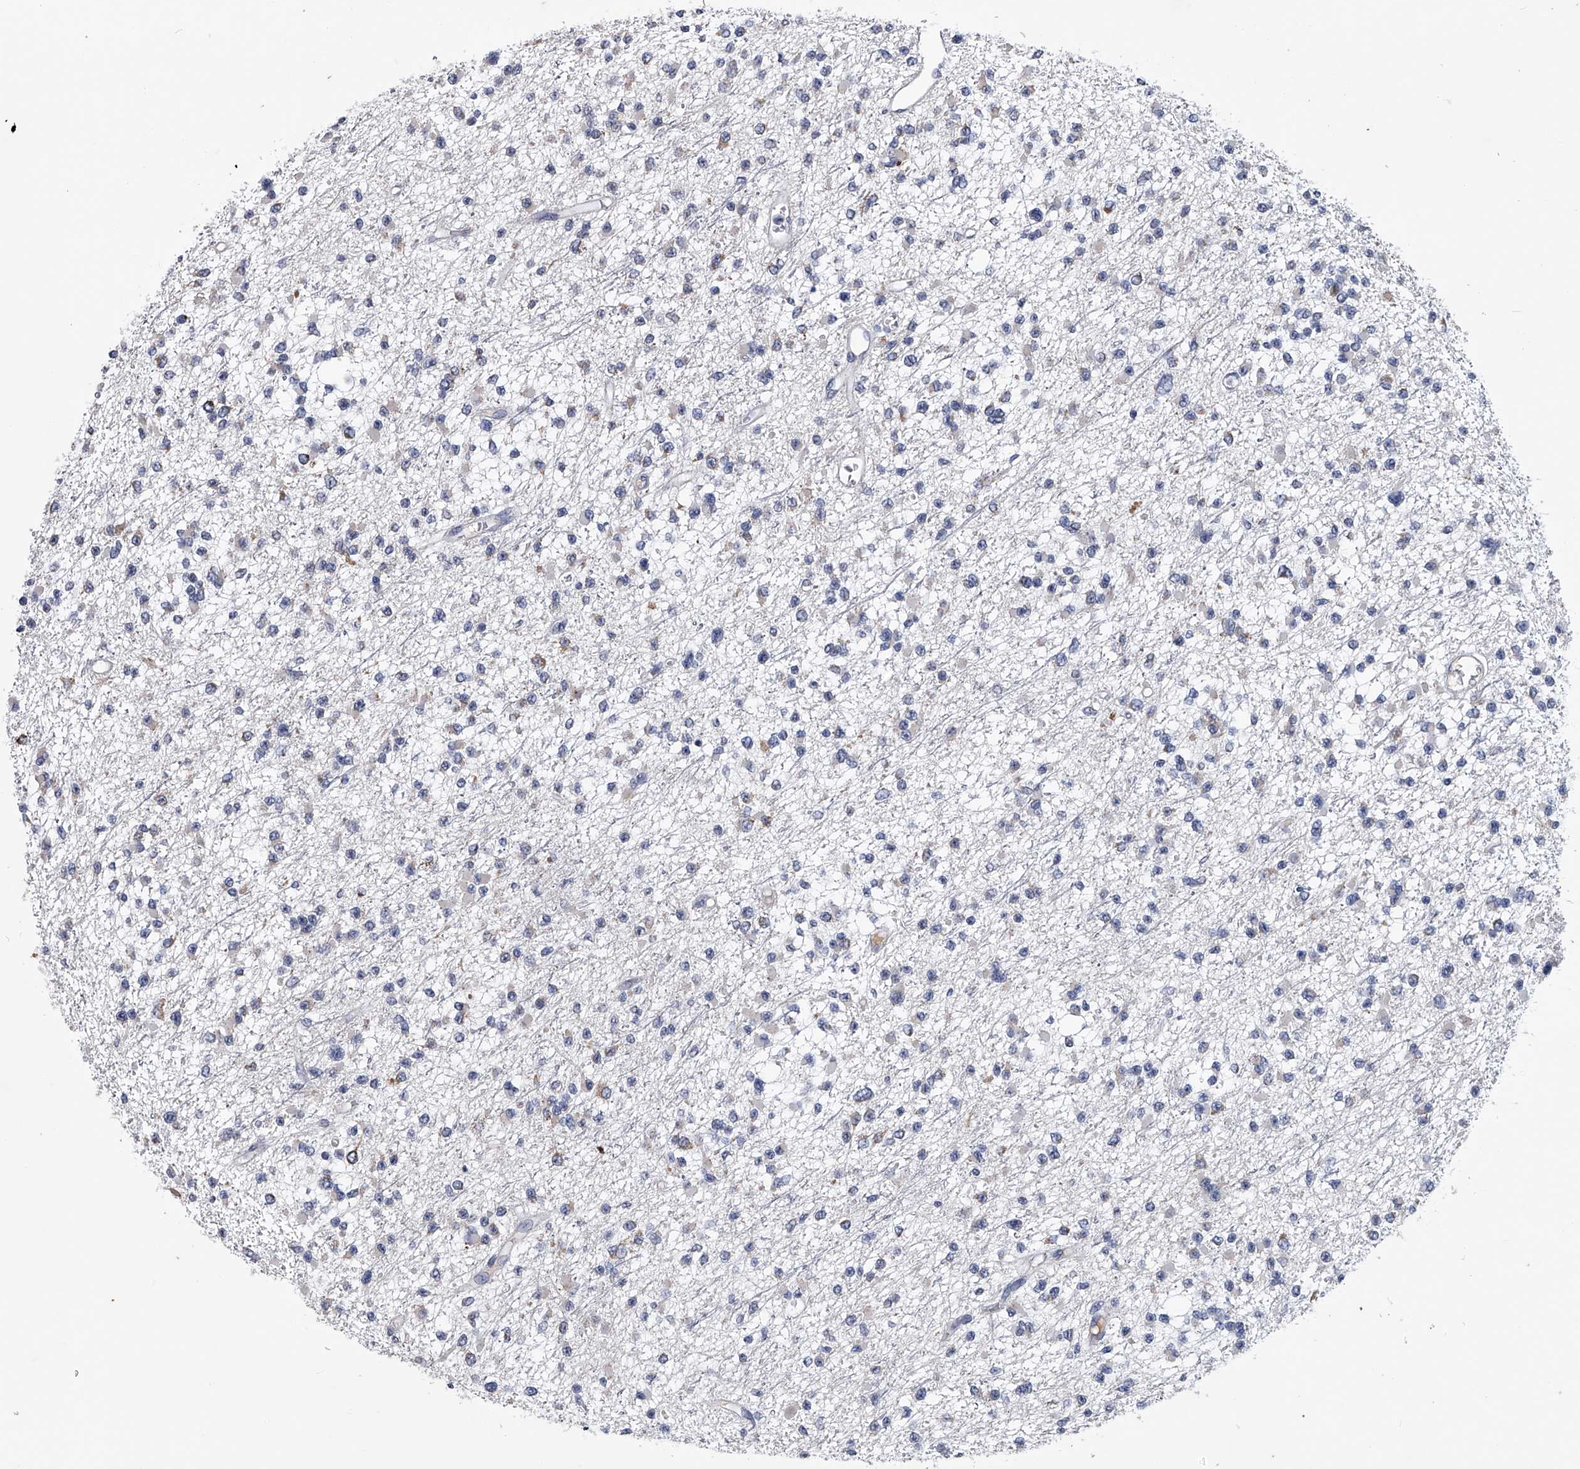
{"staining": {"intensity": "negative", "quantity": "none", "location": "none"}, "tissue": "glioma", "cell_type": "Tumor cells", "image_type": "cancer", "snomed": [{"axis": "morphology", "description": "Glioma, malignant, Low grade"}, {"axis": "topography", "description": "Brain"}], "caption": "Protein analysis of malignant glioma (low-grade) shows no significant positivity in tumor cells. Brightfield microscopy of IHC stained with DAB (brown) and hematoxylin (blue), captured at high magnification.", "gene": "OAT", "patient": {"sex": "female", "age": 22}}